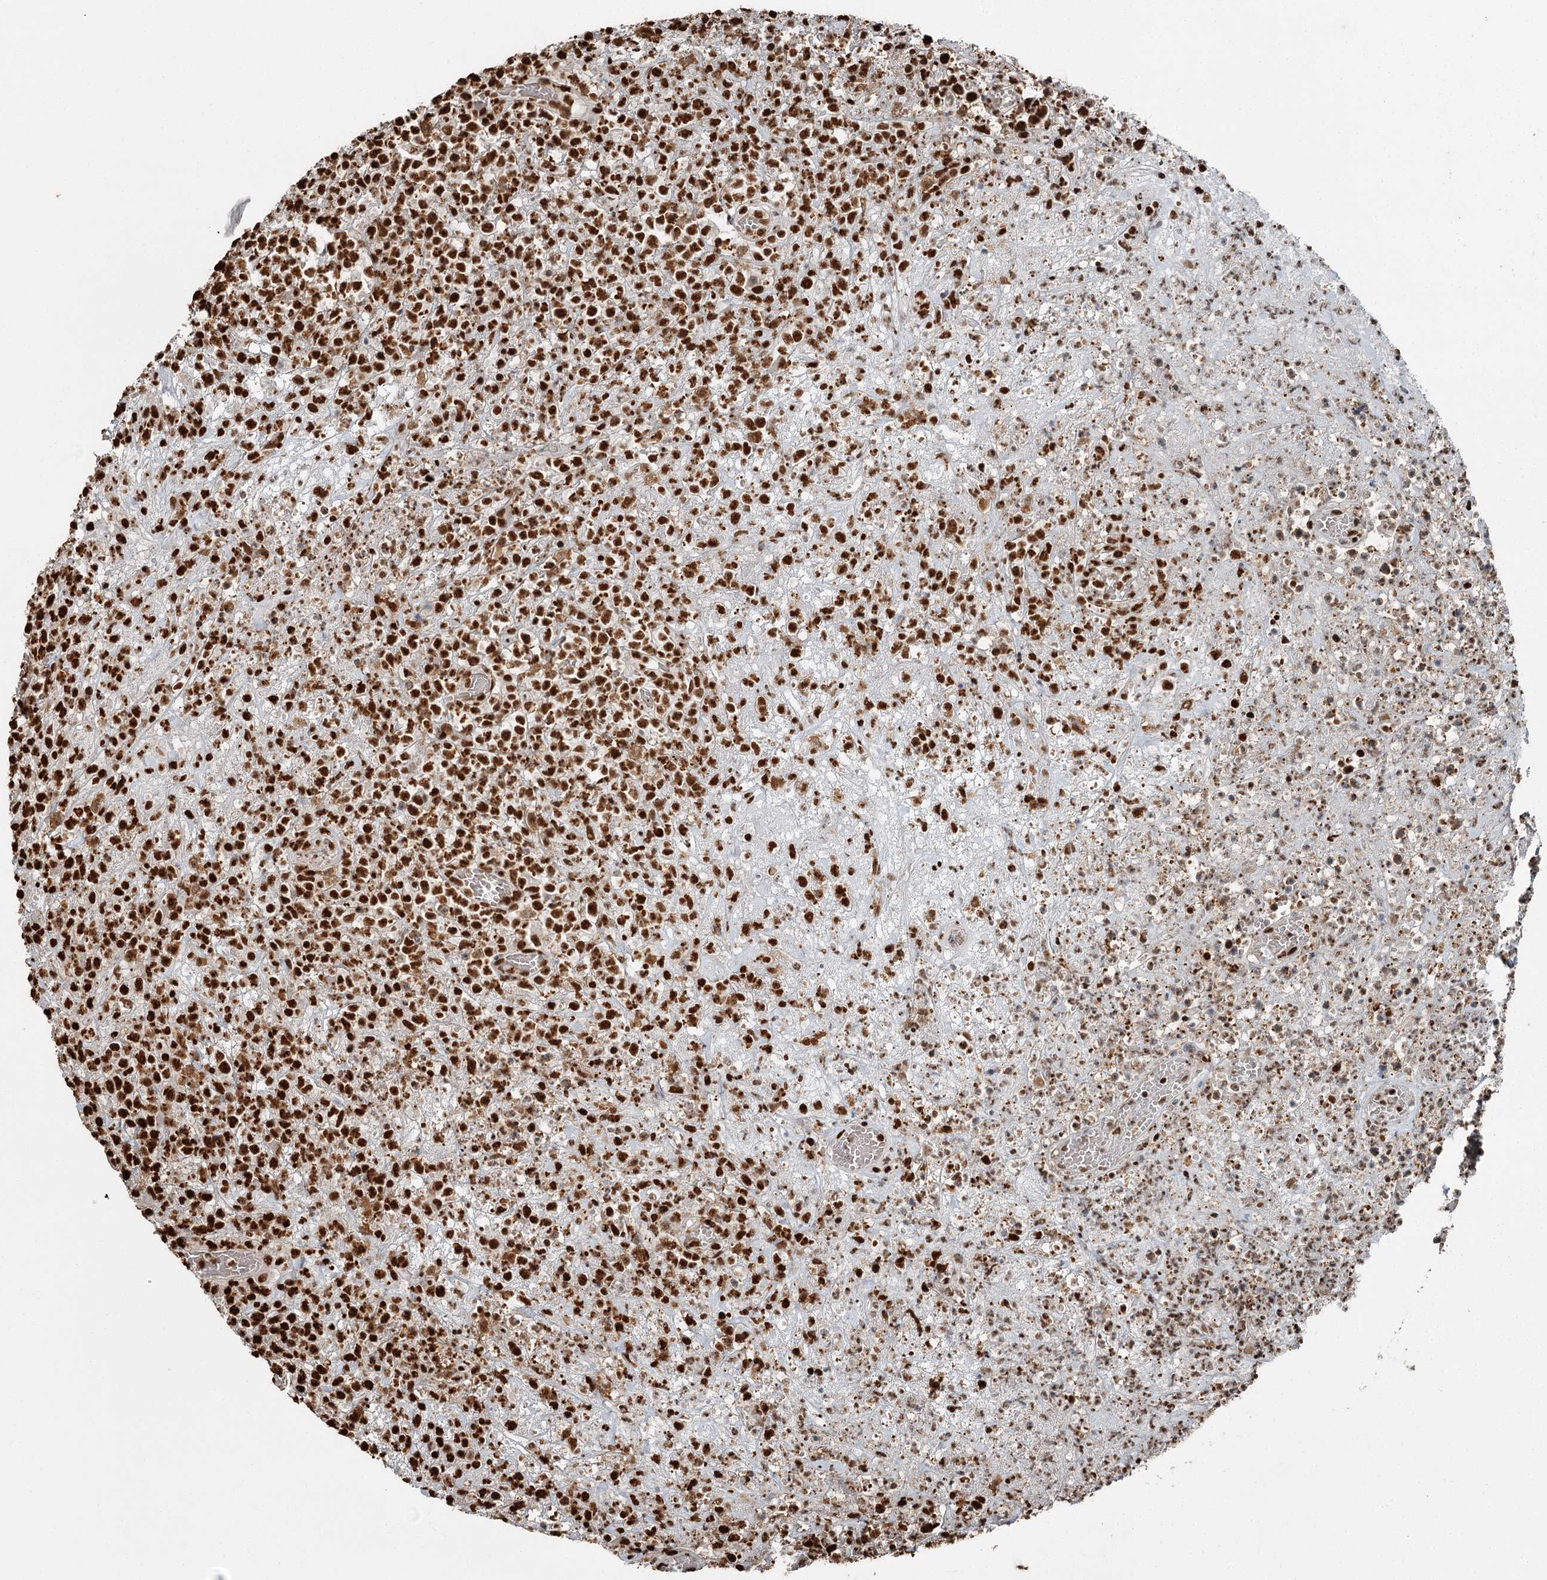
{"staining": {"intensity": "strong", "quantity": ">75%", "location": "nuclear"}, "tissue": "lymphoma", "cell_type": "Tumor cells", "image_type": "cancer", "snomed": [{"axis": "morphology", "description": "Malignant lymphoma, non-Hodgkin's type, High grade"}, {"axis": "topography", "description": "Colon"}], "caption": "Protein expression analysis of human high-grade malignant lymphoma, non-Hodgkin's type reveals strong nuclear staining in about >75% of tumor cells.", "gene": "RBBP7", "patient": {"sex": "female", "age": 53}}